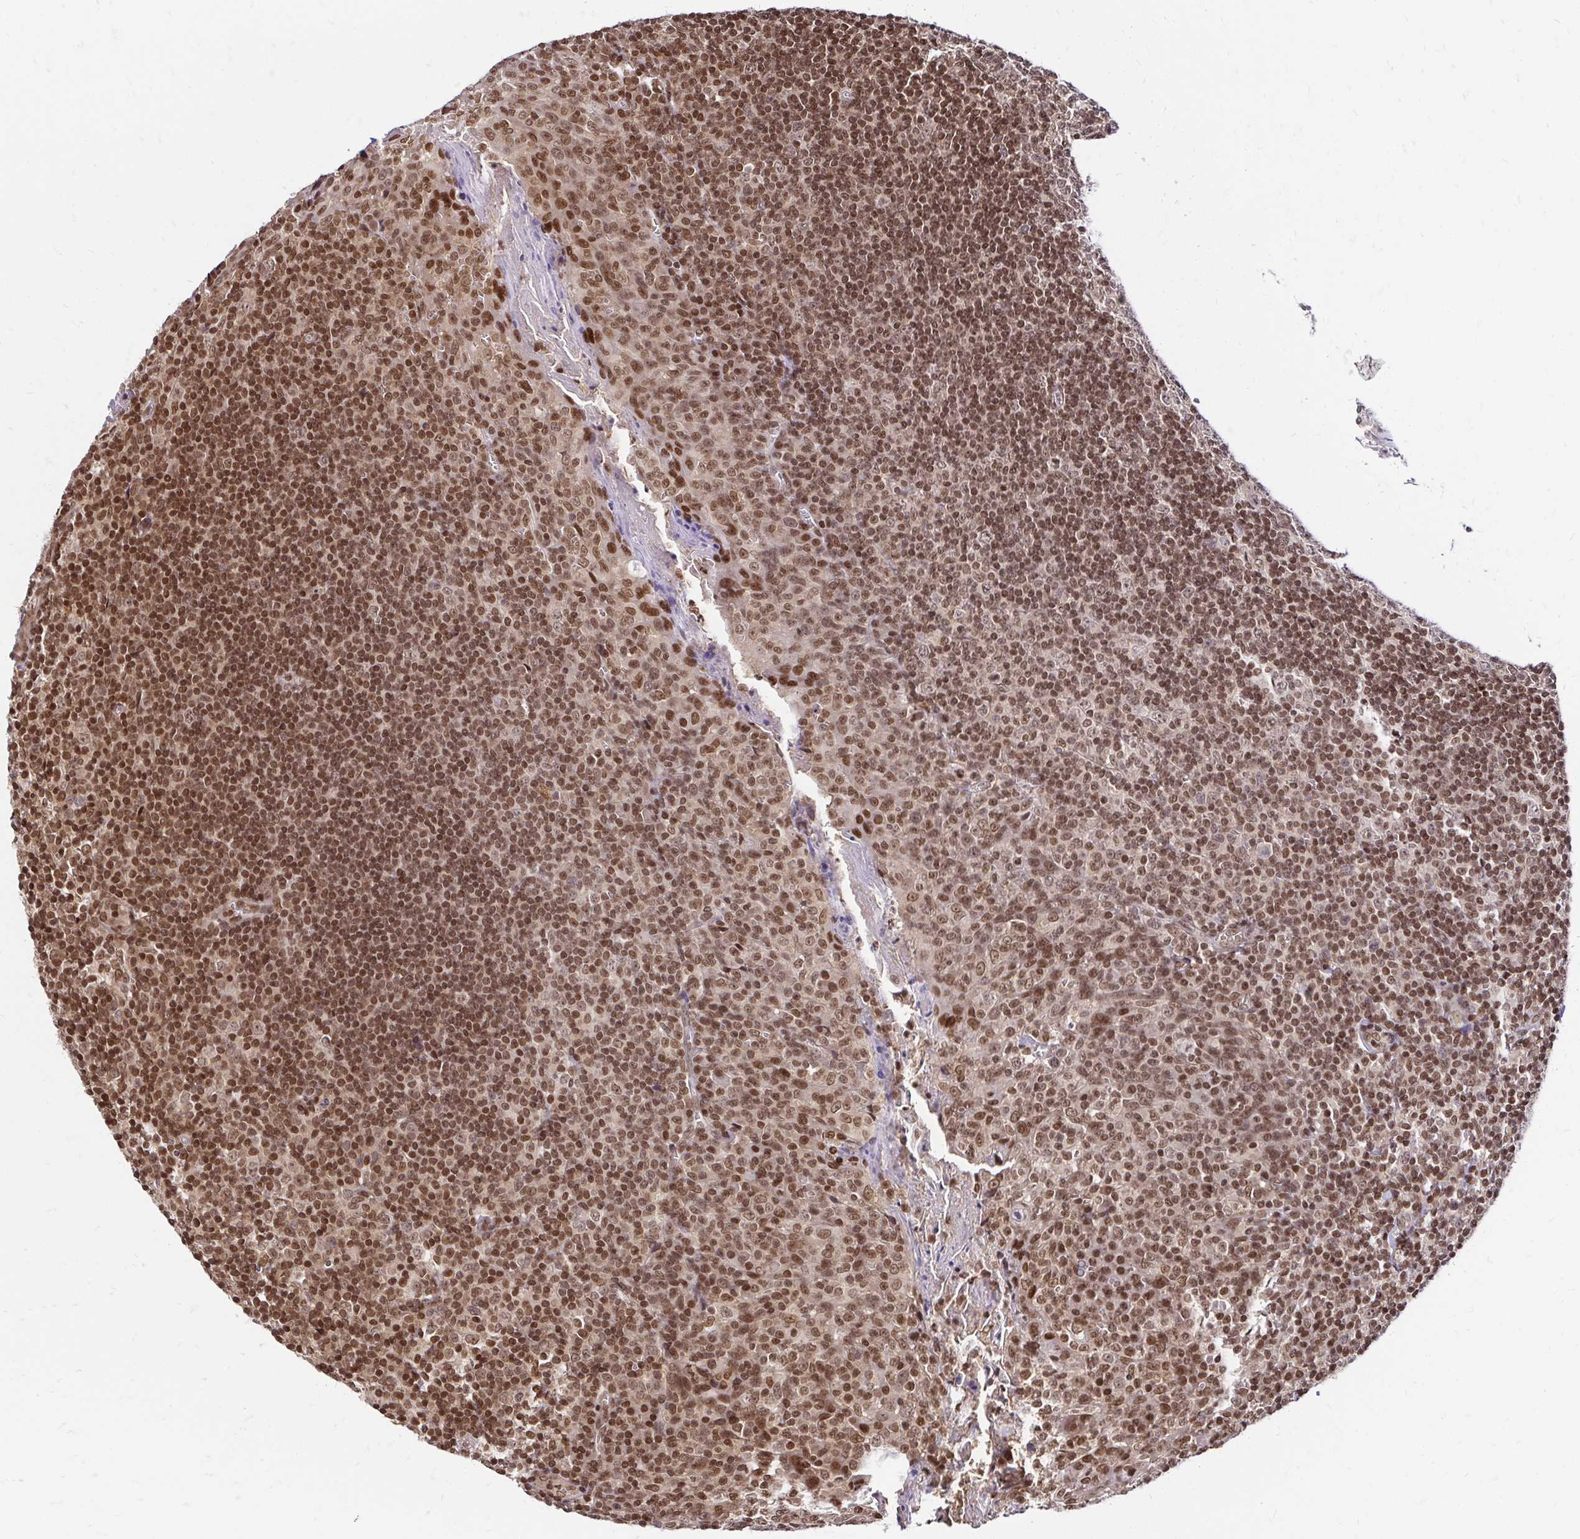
{"staining": {"intensity": "moderate", "quantity": "25%-75%", "location": "nuclear"}, "tissue": "tonsil", "cell_type": "Germinal center cells", "image_type": "normal", "snomed": [{"axis": "morphology", "description": "Normal tissue, NOS"}, {"axis": "topography", "description": "Tonsil"}], "caption": "Human tonsil stained with a protein marker shows moderate staining in germinal center cells.", "gene": "GLYR1", "patient": {"sex": "male", "age": 27}}